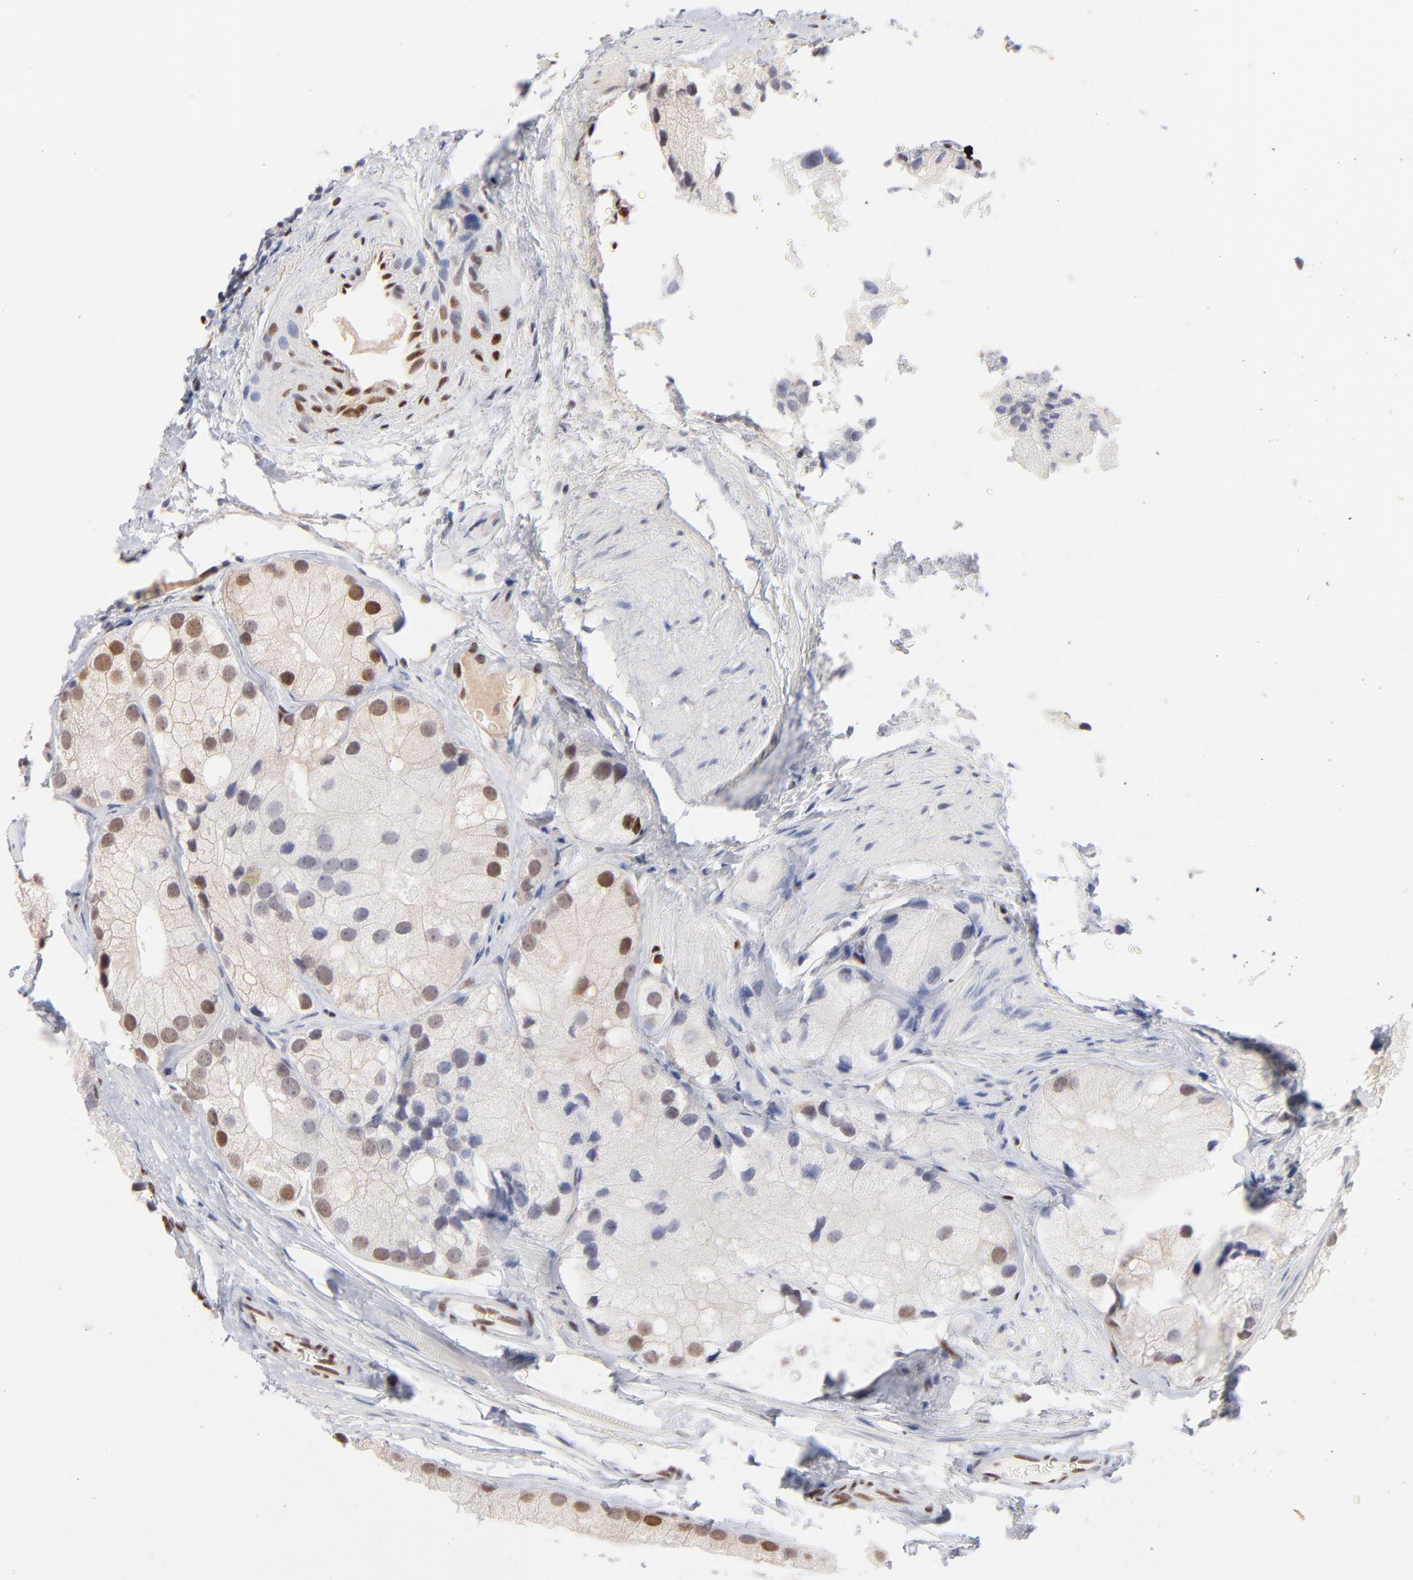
{"staining": {"intensity": "moderate", "quantity": "25%-75%", "location": "nuclear"}, "tissue": "prostate cancer", "cell_type": "Tumor cells", "image_type": "cancer", "snomed": [{"axis": "morphology", "description": "Adenocarcinoma, Low grade"}, {"axis": "topography", "description": "Prostate"}], "caption": "Low-grade adenocarcinoma (prostate) was stained to show a protein in brown. There is medium levels of moderate nuclear positivity in approximately 25%-75% of tumor cells. The staining was performed using DAB (3,3'-diaminobenzidine) to visualize the protein expression in brown, while the nuclei were stained in blue with hematoxylin (Magnification: 20x).", "gene": "STAT3", "patient": {"sex": "male", "age": 69}}